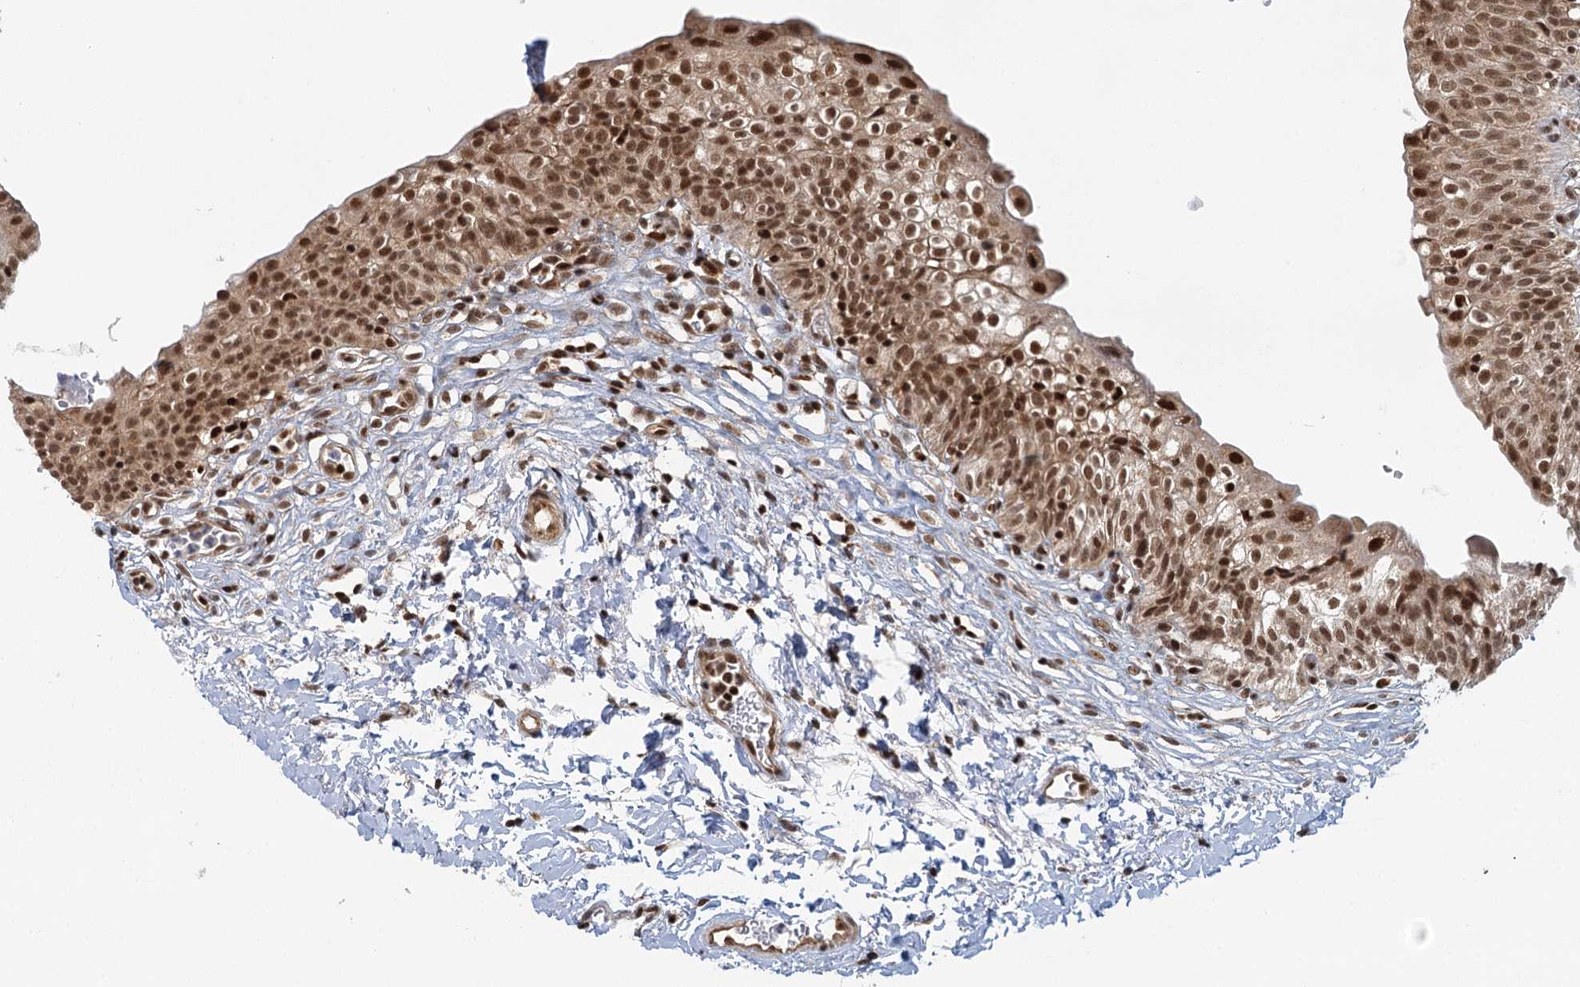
{"staining": {"intensity": "strong", "quantity": ">75%", "location": "cytoplasmic/membranous,nuclear"}, "tissue": "urinary bladder", "cell_type": "Urothelial cells", "image_type": "normal", "snomed": [{"axis": "morphology", "description": "Normal tissue, NOS"}, {"axis": "topography", "description": "Urinary bladder"}], "caption": "Protein analysis of benign urinary bladder displays strong cytoplasmic/membranous,nuclear expression in about >75% of urothelial cells.", "gene": "GPATCH11", "patient": {"sex": "male", "age": 55}}